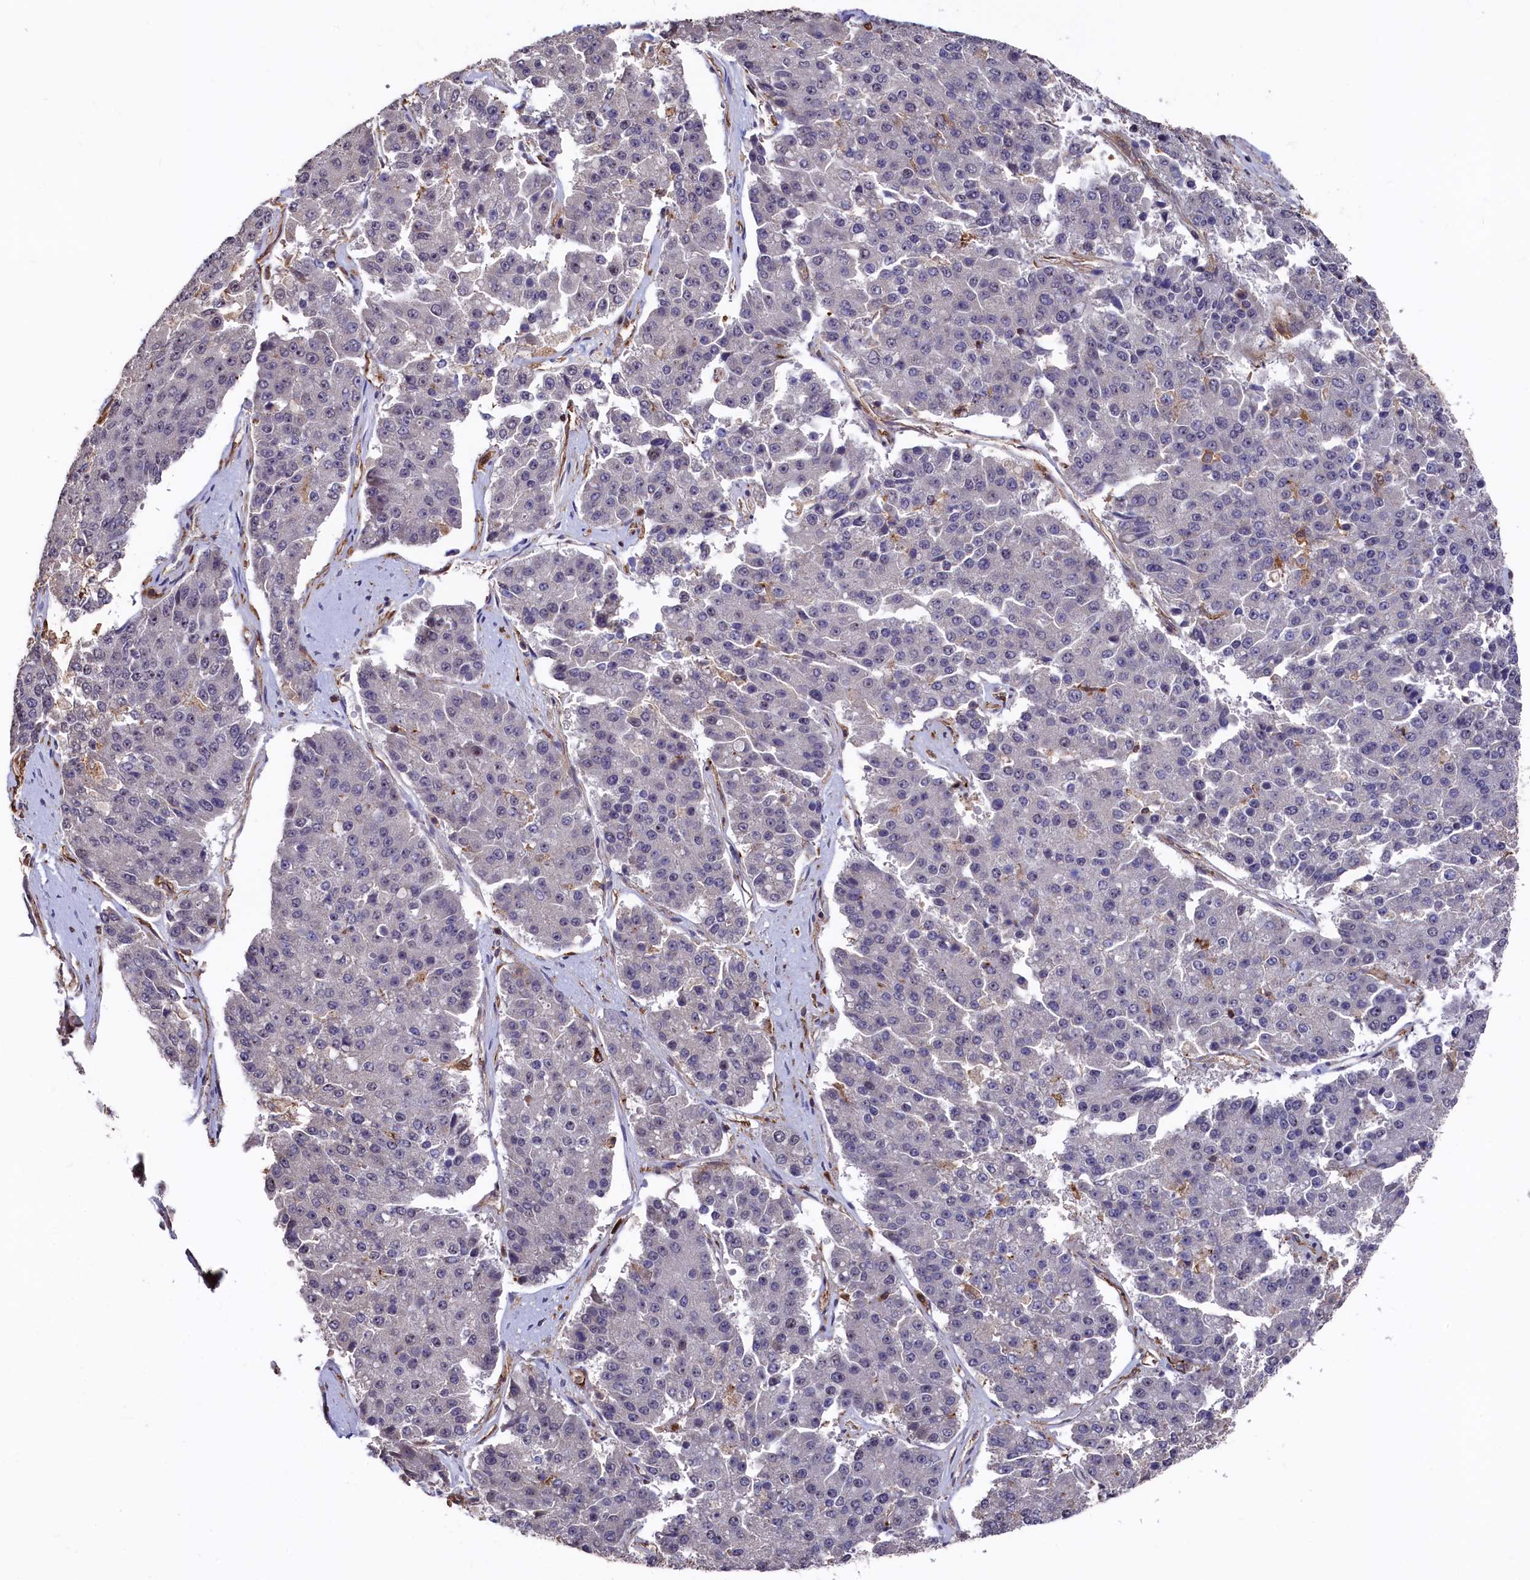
{"staining": {"intensity": "negative", "quantity": "none", "location": "none"}, "tissue": "pancreatic cancer", "cell_type": "Tumor cells", "image_type": "cancer", "snomed": [{"axis": "morphology", "description": "Adenocarcinoma, NOS"}, {"axis": "topography", "description": "Pancreas"}], "caption": "Immunohistochemistry (IHC) of pancreatic cancer (adenocarcinoma) demonstrates no positivity in tumor cells.", "gene": "PLEKHO2", "patient": {"sex": "male", "age": 50}}